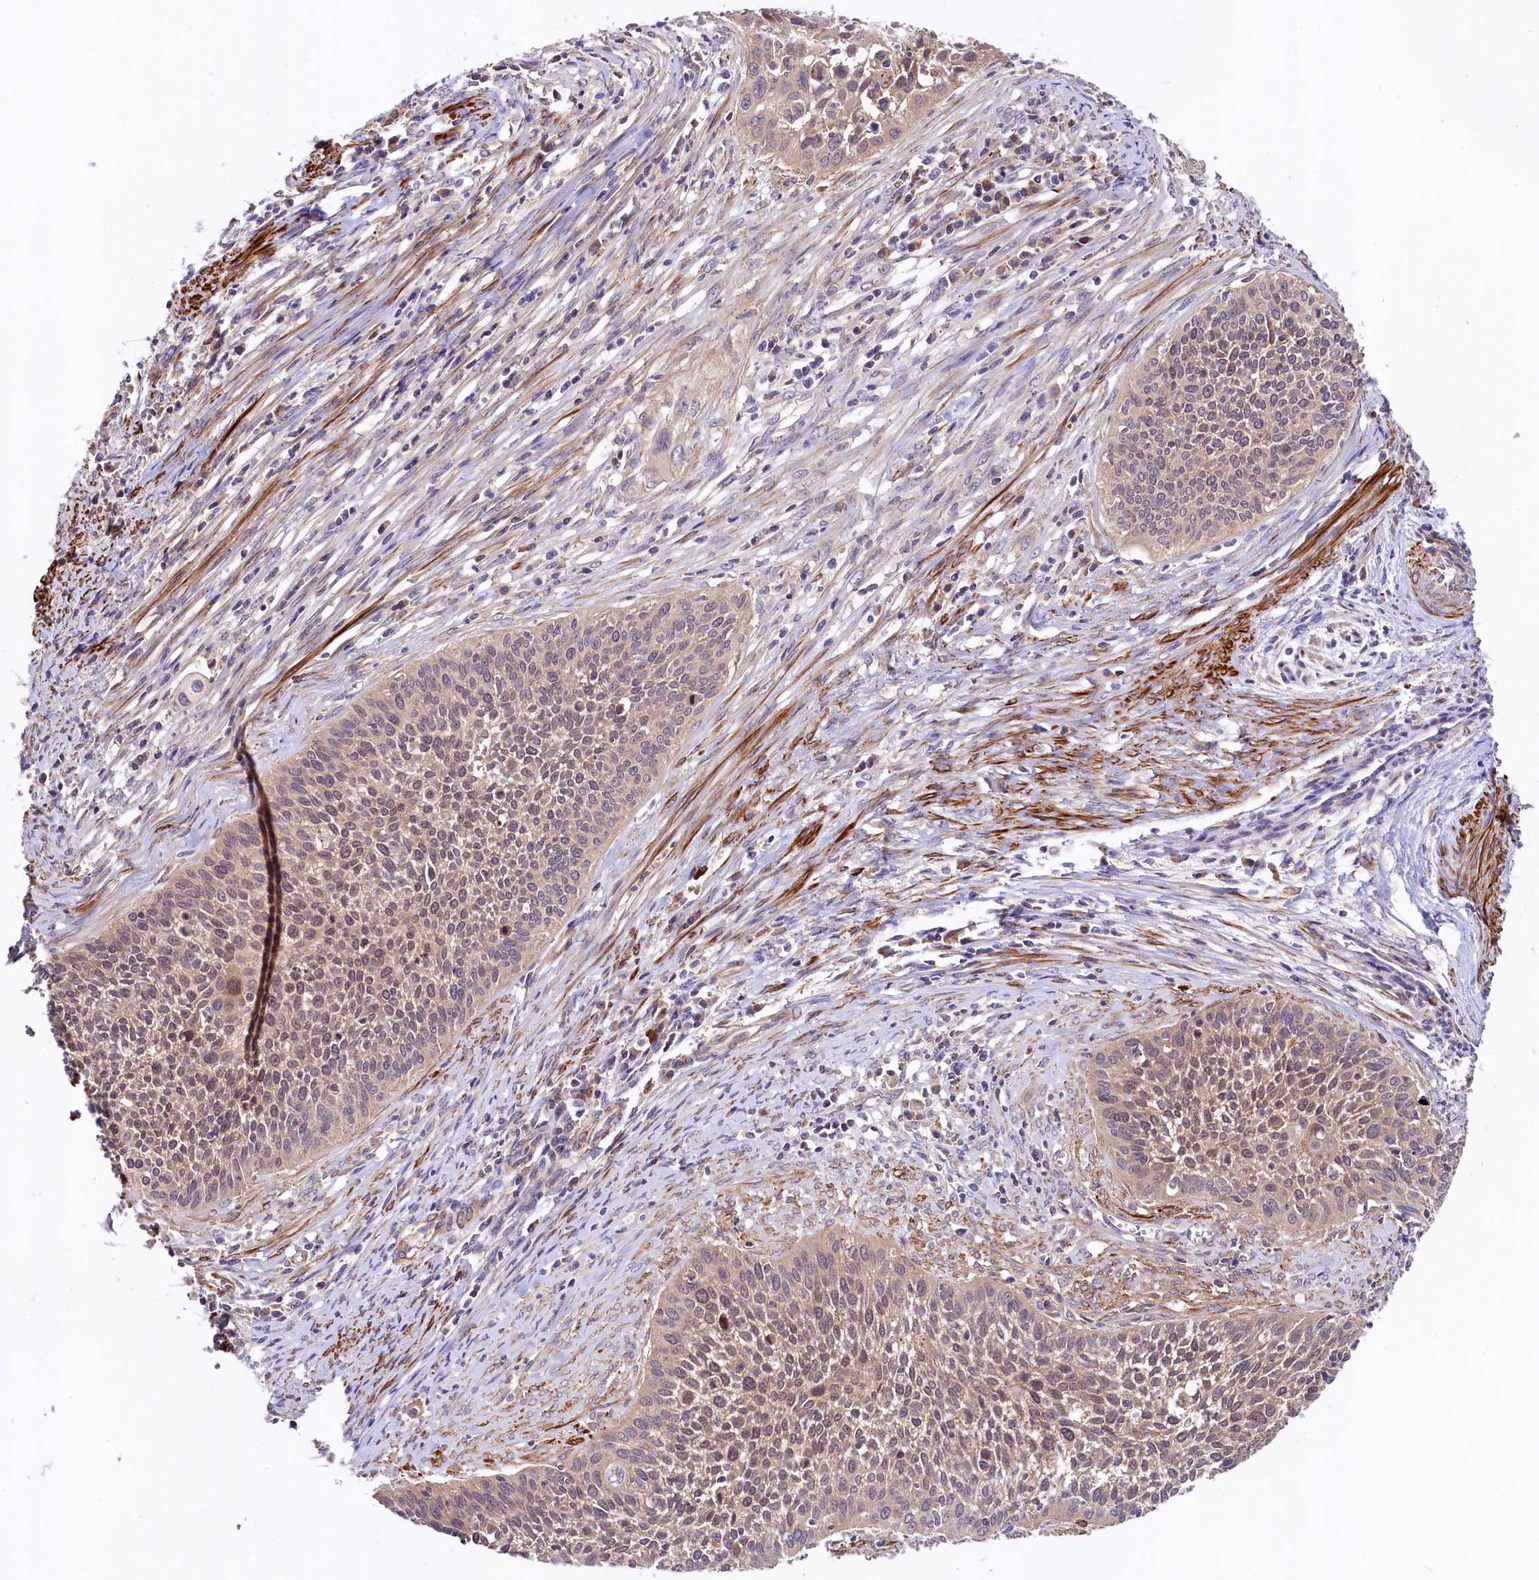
{"staining": {"intensity": "moderate", "quantity": ">75%", "location": "cytoplasmic/membranous"}, "tissue": "cervical cancer", "cell_type": "Tumor cells", "image_type": "cancer", "snomed": [{"axis": "morphology", "description": "Squamous cell carcinoma, NOS"}, {"axis": "topography", "description": "Cervix"}], "caption": "Moderate cytoplasmic/membranous staining is present in approximately >75% of tumor cells in cervical cancer.", "gene": "CIAO3", "patient": {"sex": "female", "age": 34}}